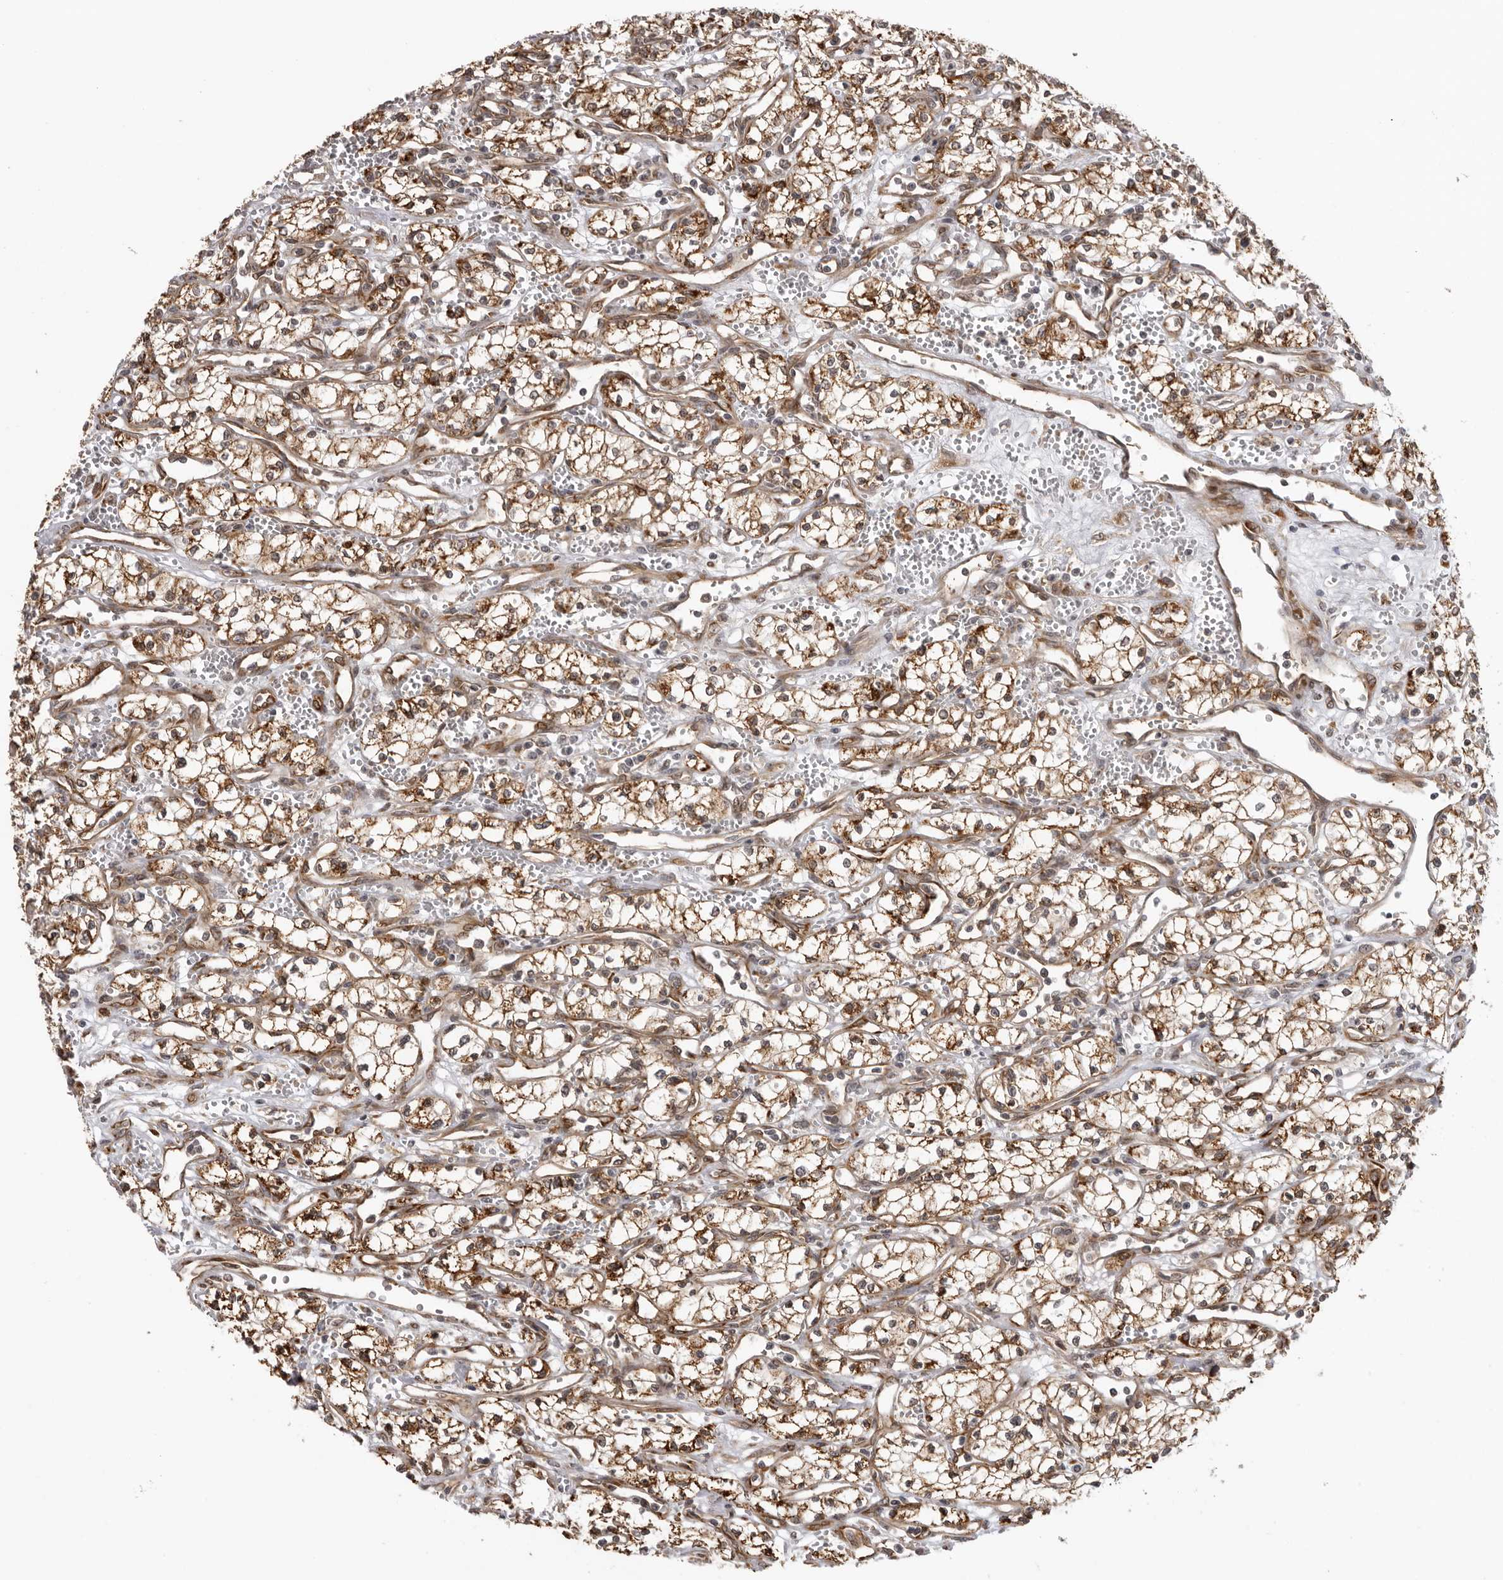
{"staining": {"intensity": "moderate", "quantity": ">75%", "location": "cytoplasmic/membranous"}, "tissue": "renal cancer", "cell_type": "Tumor cells", "image_type": "cancer", "snomed": [{"axis": "morphology", "description": "Adenocarcinoma, NOS"}, {"axis": "topography", "description": "Kidney"}], "caption": "DAB immunohistochemical staining of human renal cancer (adenocarcinoma) shows moderate cytoplasmic/membranous protein staining in about >75% of tumor cells. The protein is shown in brown color, while the nuclei are stained blue.", "gene": "DNAH14", "patient": {"sex": "male", "age": 59}}